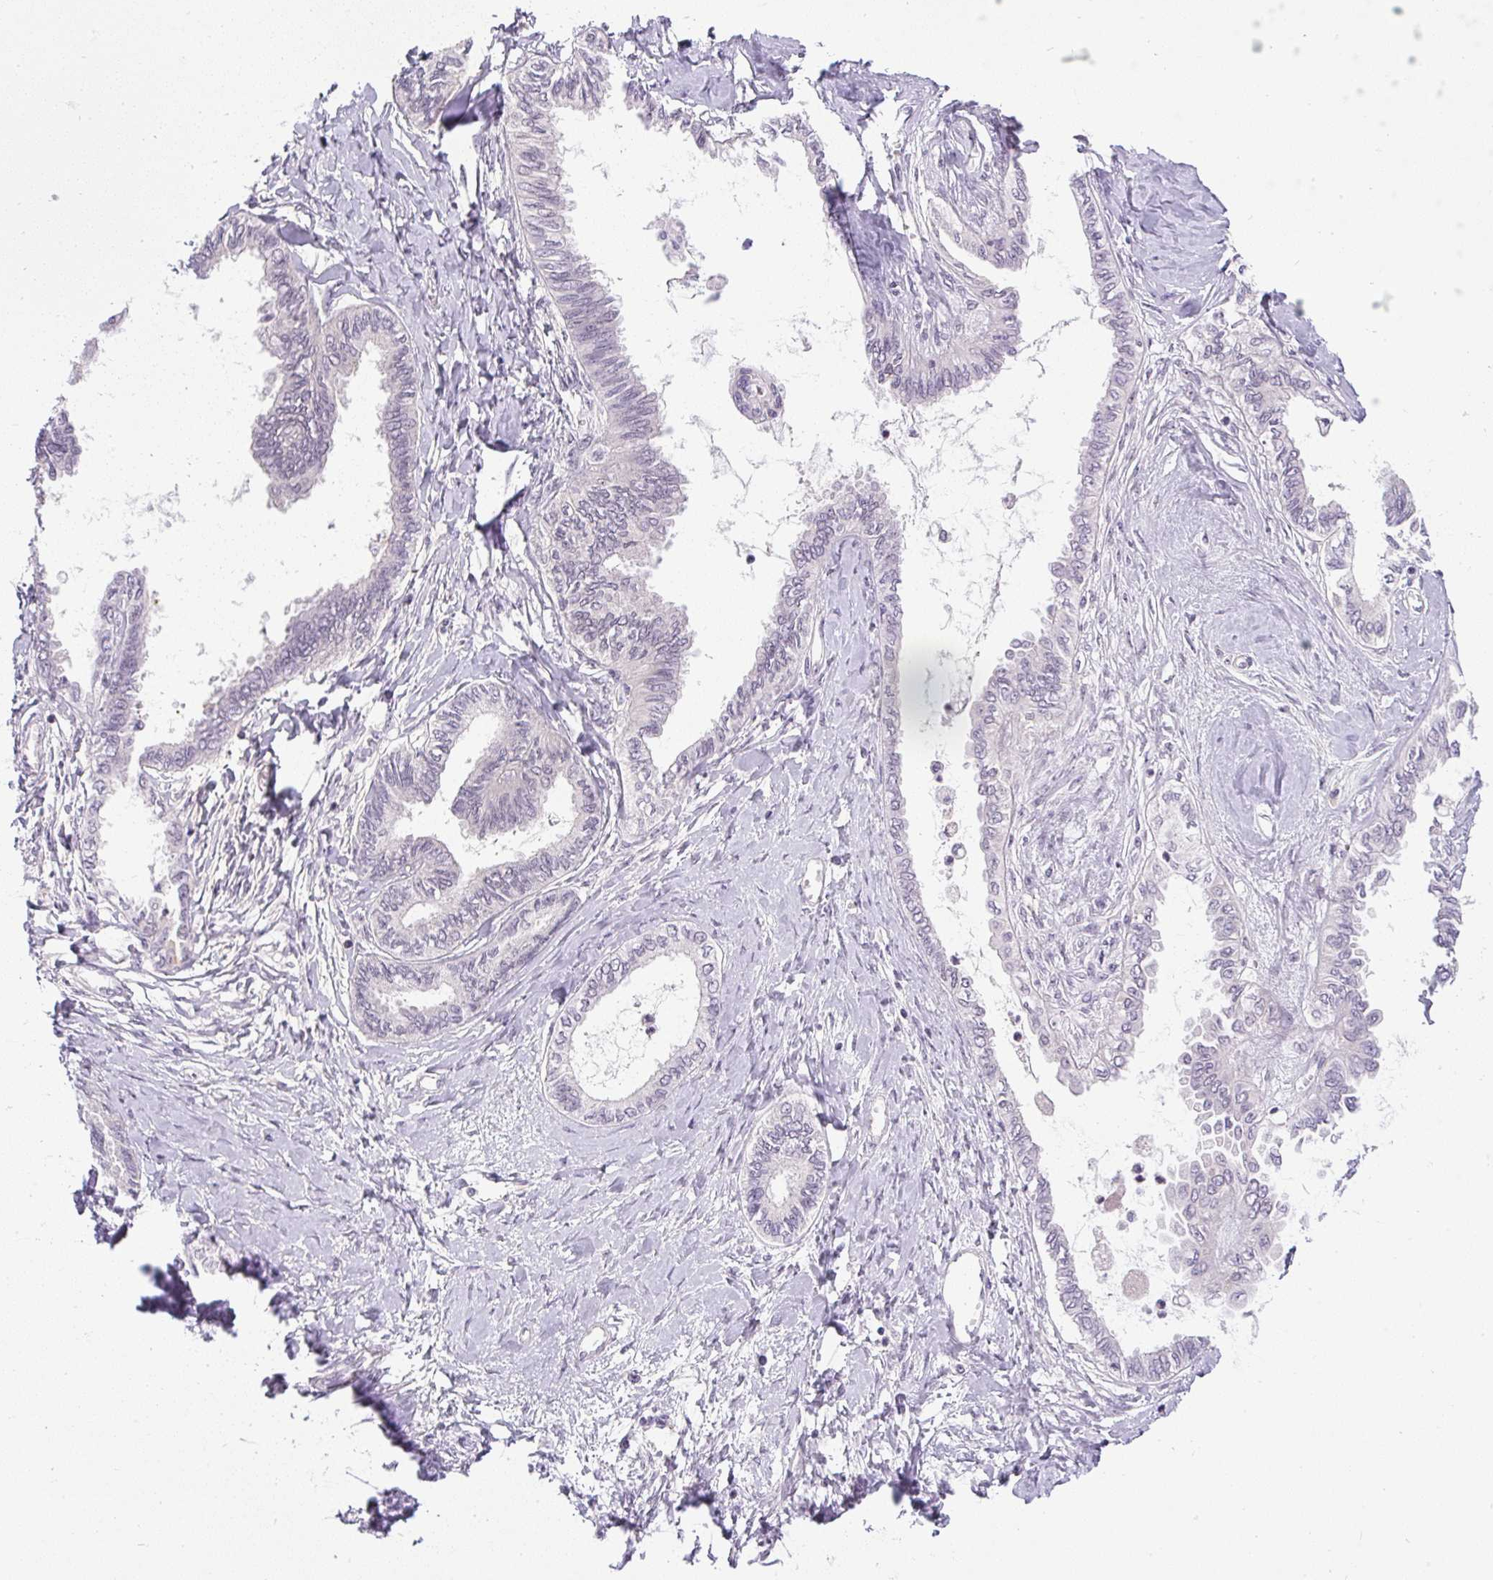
{"staining": {"intensity": "negative", "quantity": "none", "location": "none"}, "tissue": "ovarian cancer", "cell_type": "Tumor cells", "image_type": "cancer", "snomed": [{"axis": "morphology", "description": "Carcinoma, endometroid"}, {"axis": "topography", "description": "Ovary"}], "caption": "Tumor cells show no significant staining in ovarian cancer.", "gene": "FAM117B", "patient": {"sex": "female", "age": 70}}